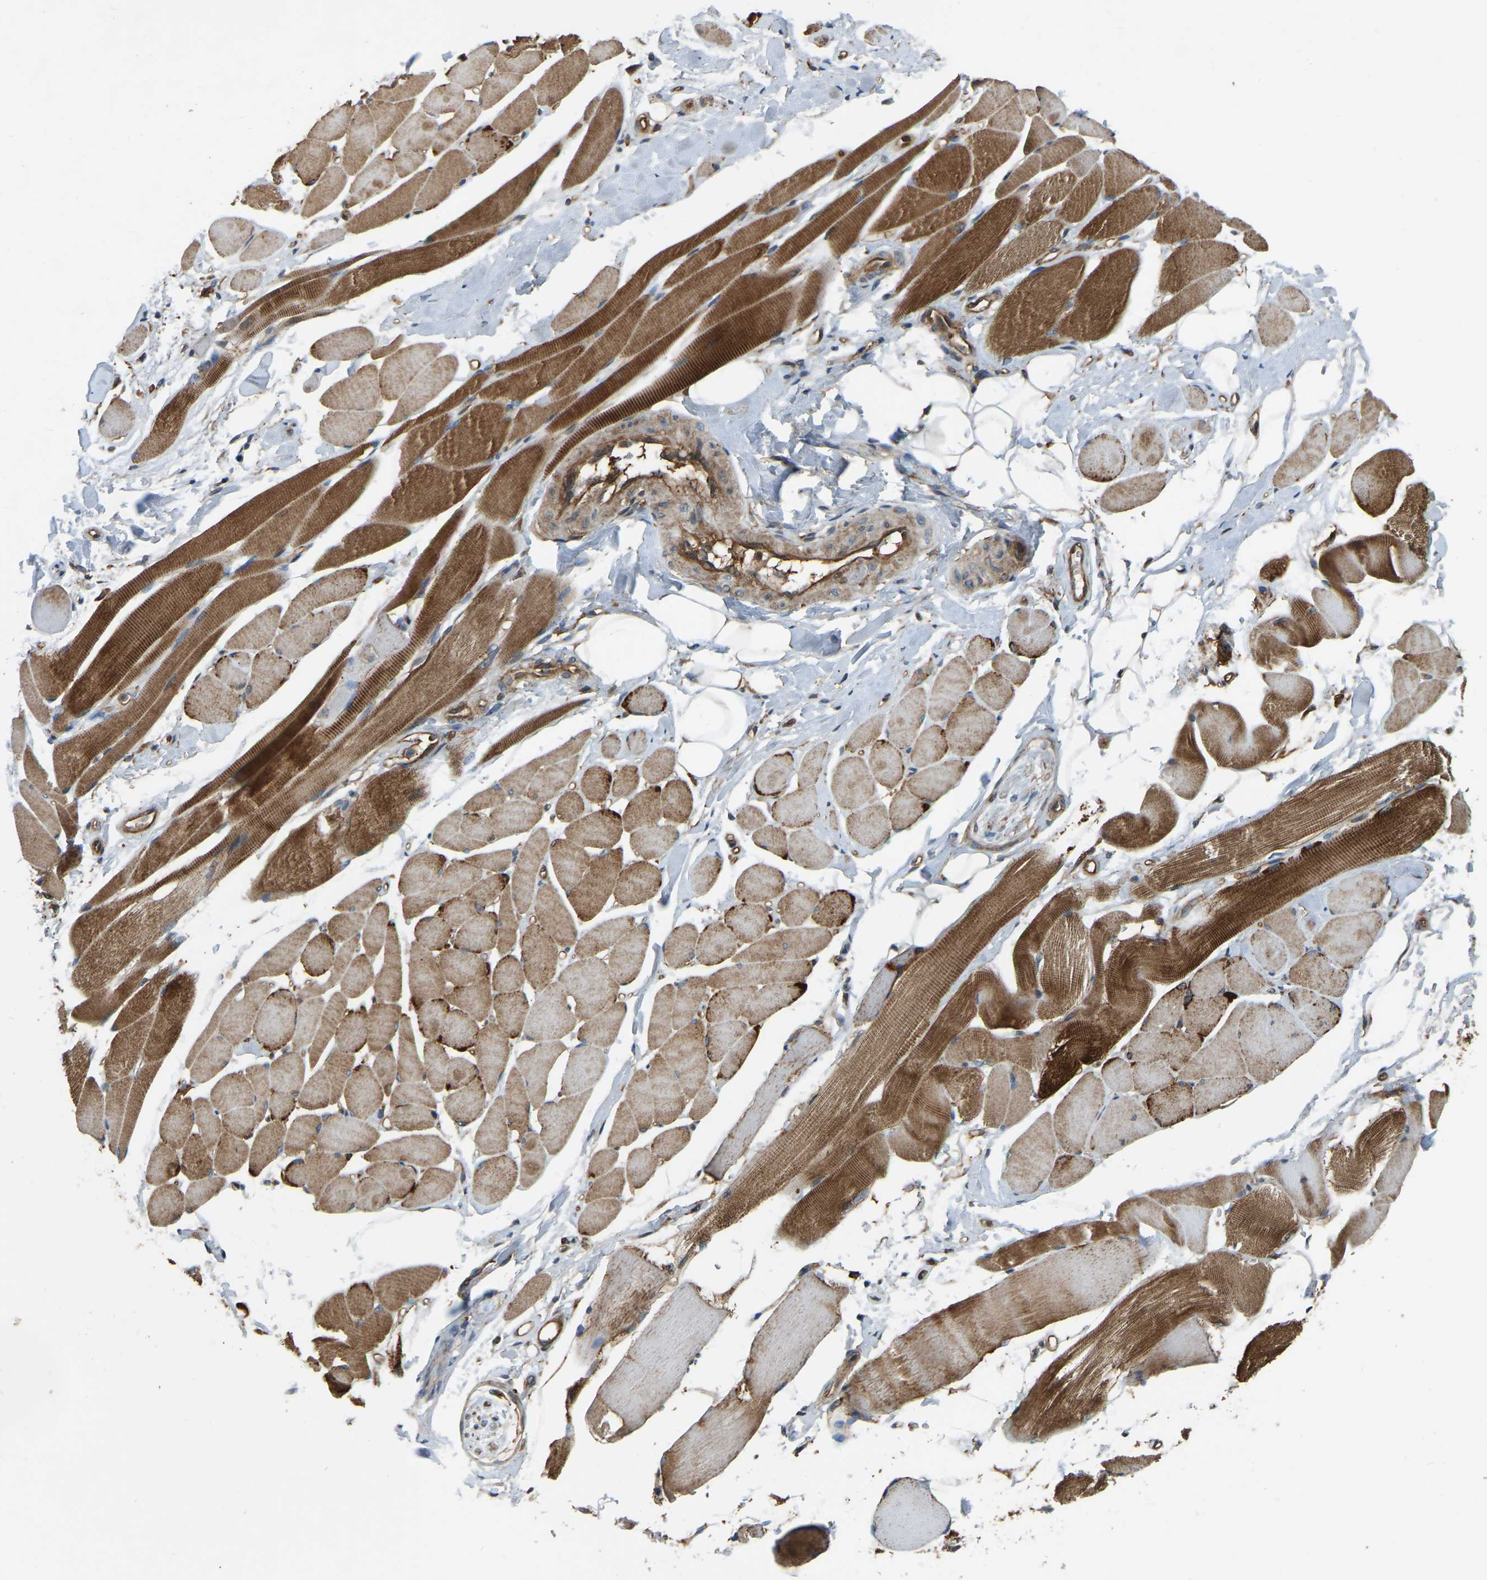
{"staining": {"intensity": "moderate", "quantity": ">75%", "location": "cytoplasmic/membranous"}, "tissue": "skeletal muscle", "cell_type": "Myocytes", "image_type": "normal", "snomed": [{"axis": "morphology", "description": "Normal tissue, NOS"}, {"axis": "topography", "description": "Skeletal muscle"}, {"axis": "topography", "description": "Peripheral nerve tissue"}], "caption": "Immunohistochemical staining of normal skeletal muscle demonstrates medium levels of moderate cytoplasmic/membranous staining in about >75% of myocytes.", "gene": "SAMD9L", "patient": {"sex": "female", "age": 84}}